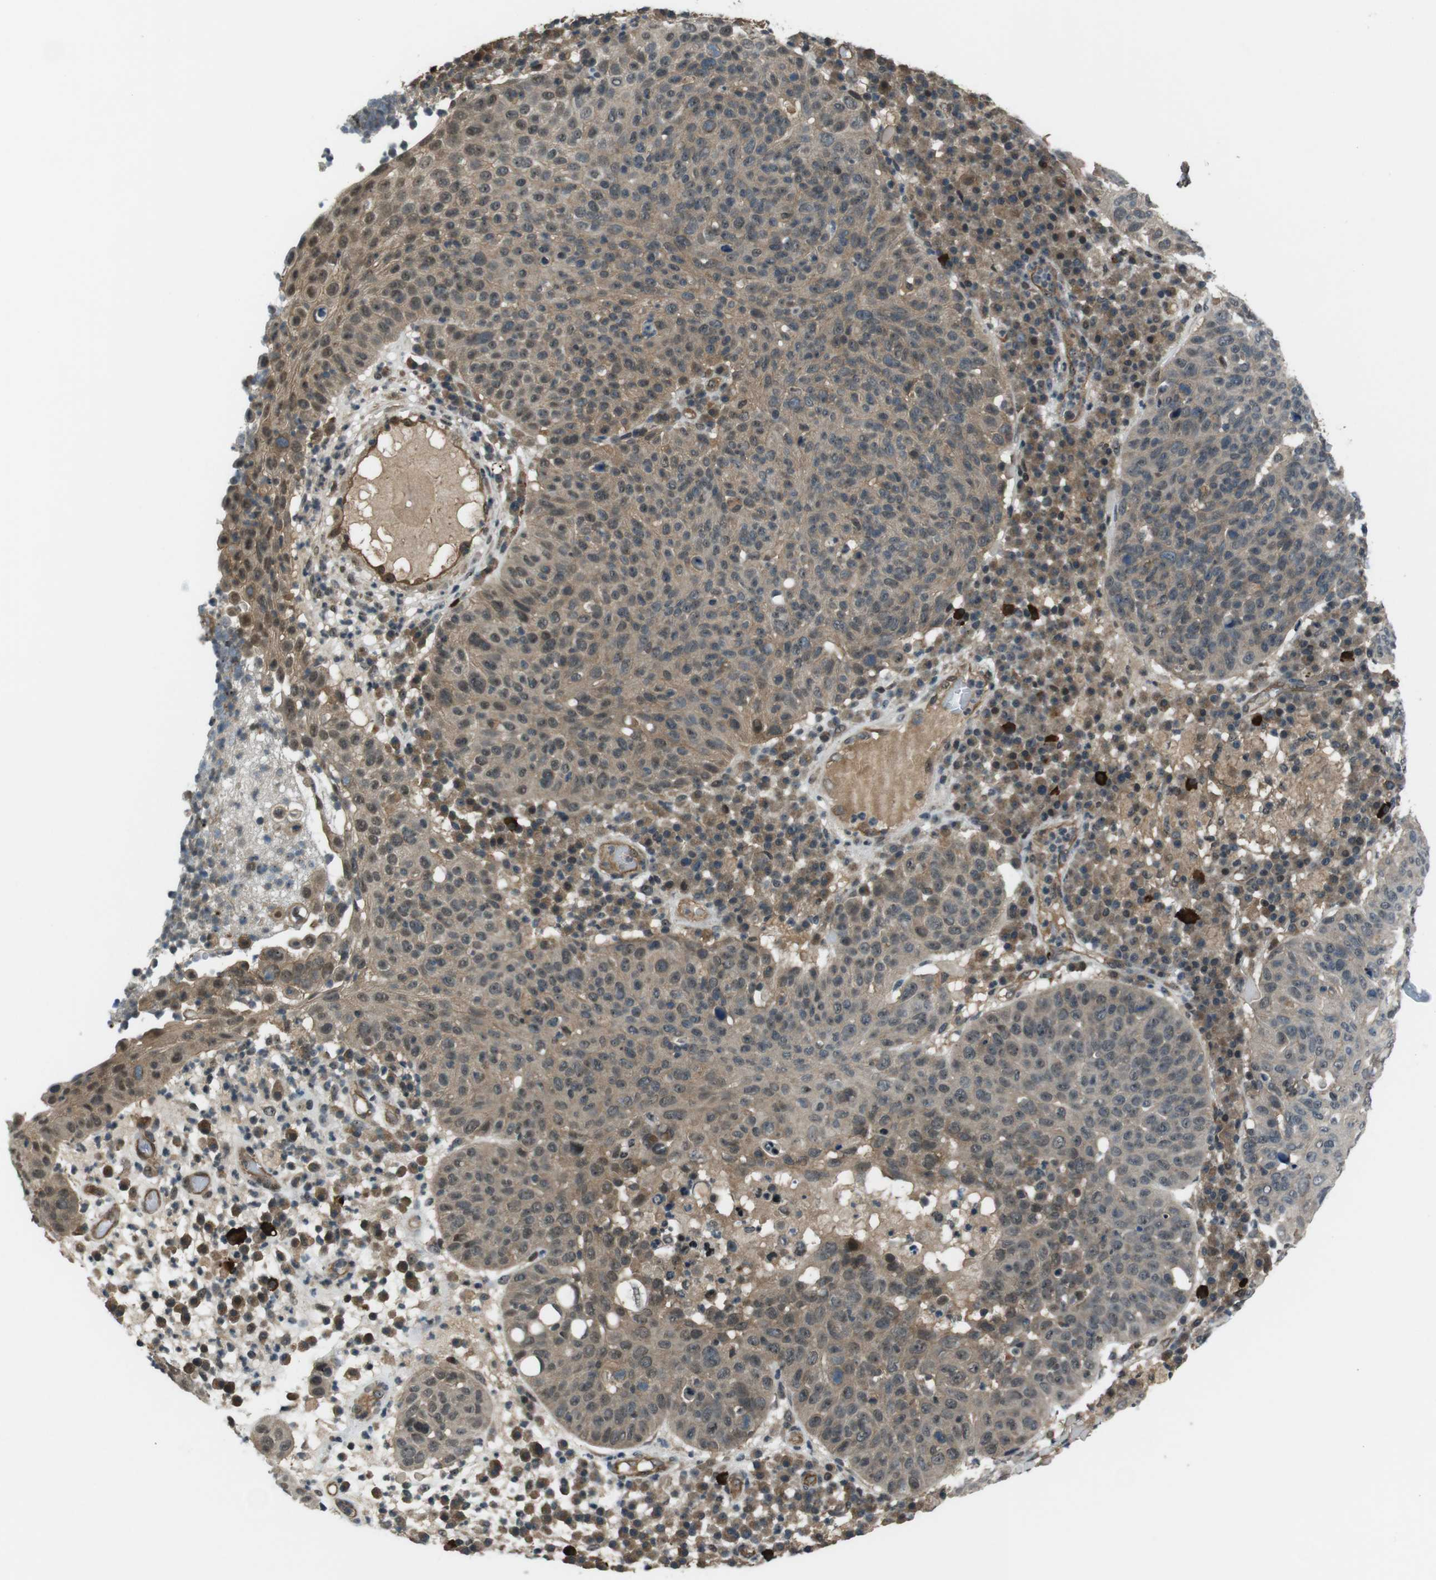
{"staining": {"intensity": "weak", "quantity": ">75%", "location": "cytoplasmic/membranous,nuclear"}, "tissue": "skin cancer", "cell_type": "Tumor cells", "image_type": "cancer", "snomed": [{"axis": "morphology", "description": "Squamous cell carcinoma in situ, NOS"}, {"axis": "morphology", "description": "Squamous cell carcinoma, NOS"}, {"axis": "topography", "description": "Skin"}], "caption": "Skin squamous cell carcinoma in situ was stained to show a protein in brown. There is low levels of weak cytoplasmic/membranous and nuclear staining in about >75% of tumor cells.", "gene": "TIAM2", "patient": {"sex": "male", "age": 93}}